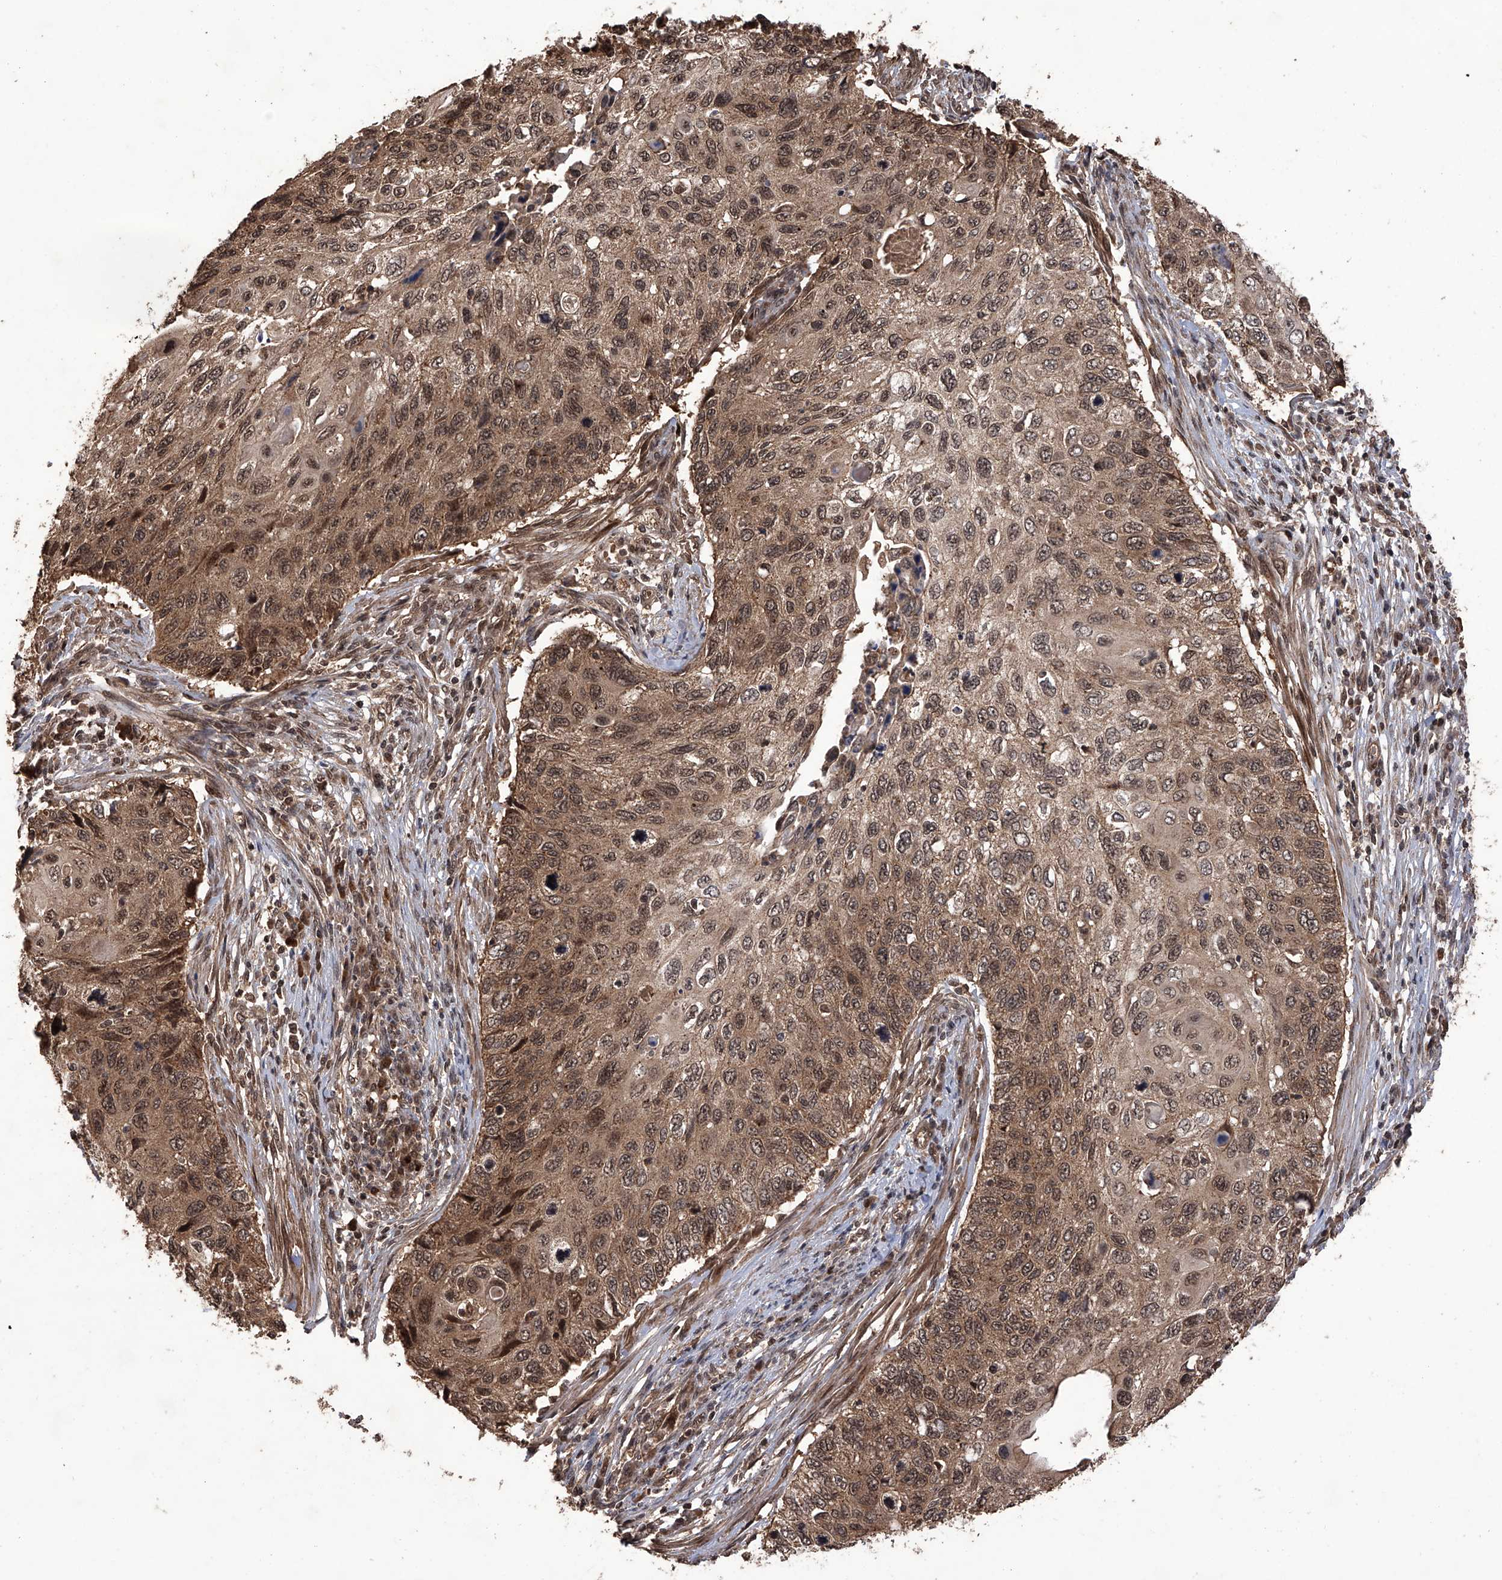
{"staining": {"intensity": "moderate", "quantity": ">75%", "location": "cytoplasmic/membranous,nuclear"}, "tissue": "cervical cancer", "cell_type": "Tumor cells", "image_type": "cancer", "snomed": [{"axis": "morphology", "description": "Squamous cell carcinoma, NOS"}, {"axis": "topography", "description": "Cervix"}], "caption": "Immunohistochemical staining of human squamous cell carcinoma (cervical) demonstrates medium levels of moderate cytoplasmic/membranous and nuclear expression in approximately >75% of tumor cells.", "gene": "LYSMD4", "patient": {"sex": "female", "age": 70}}